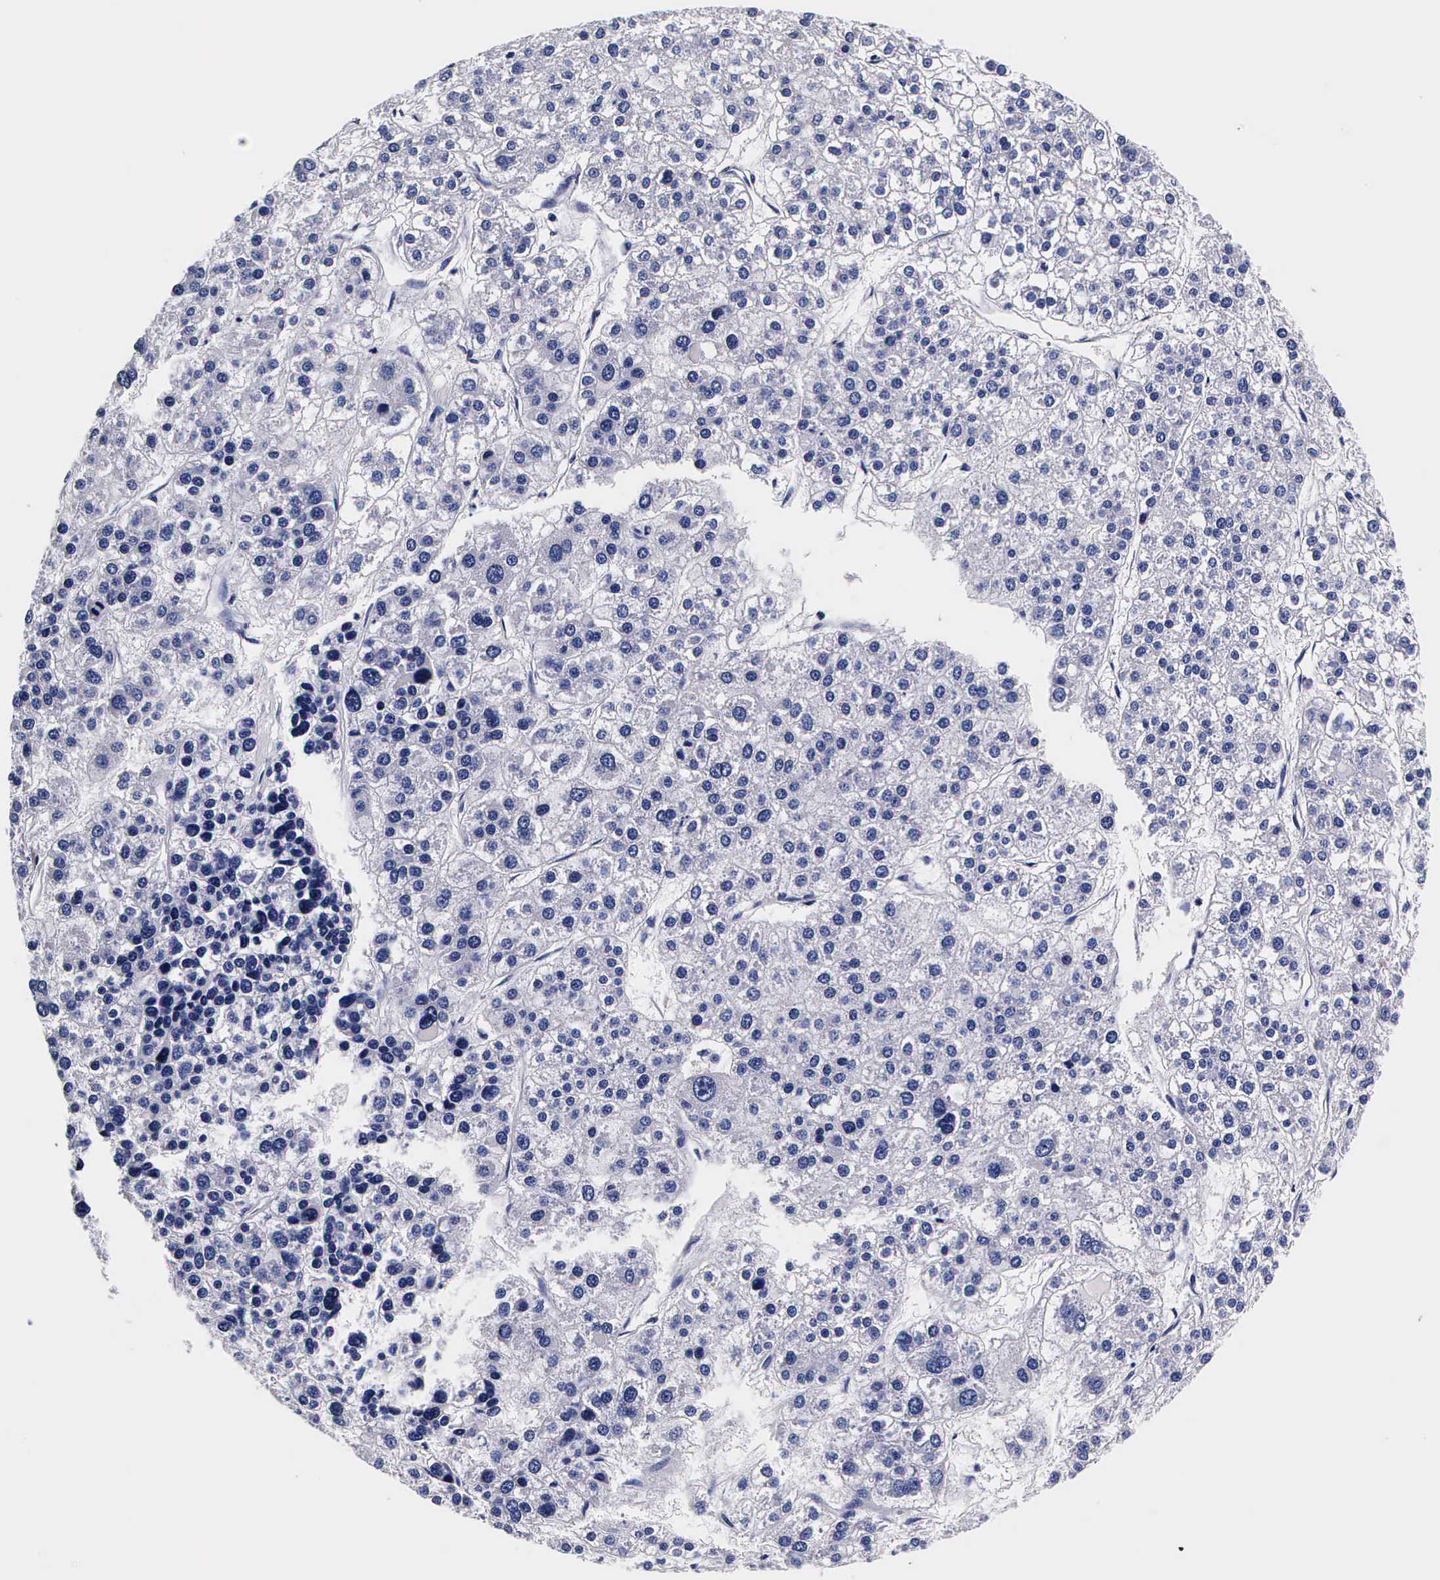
{"staining": {"intensity": "negative", "quantity": "none", "location": "none"}, "tissue": "liver cancer", "cell_type": "Tumor cells", "image_type": "cancer", "snomed": [{"axis": "morphology", "description": "Carcinoma, Hepatocellular, NOS"}, {"axis": "topography", "description": "Liver"}], "caption": "Immunohistochemistry photomicrograph of hepatocellular carcinoma (liver) stained for a protein (brown), which displays no positivity in tumor cells.", "gene": "IAPP", "patient": {"sex": "female", "age": 85}}